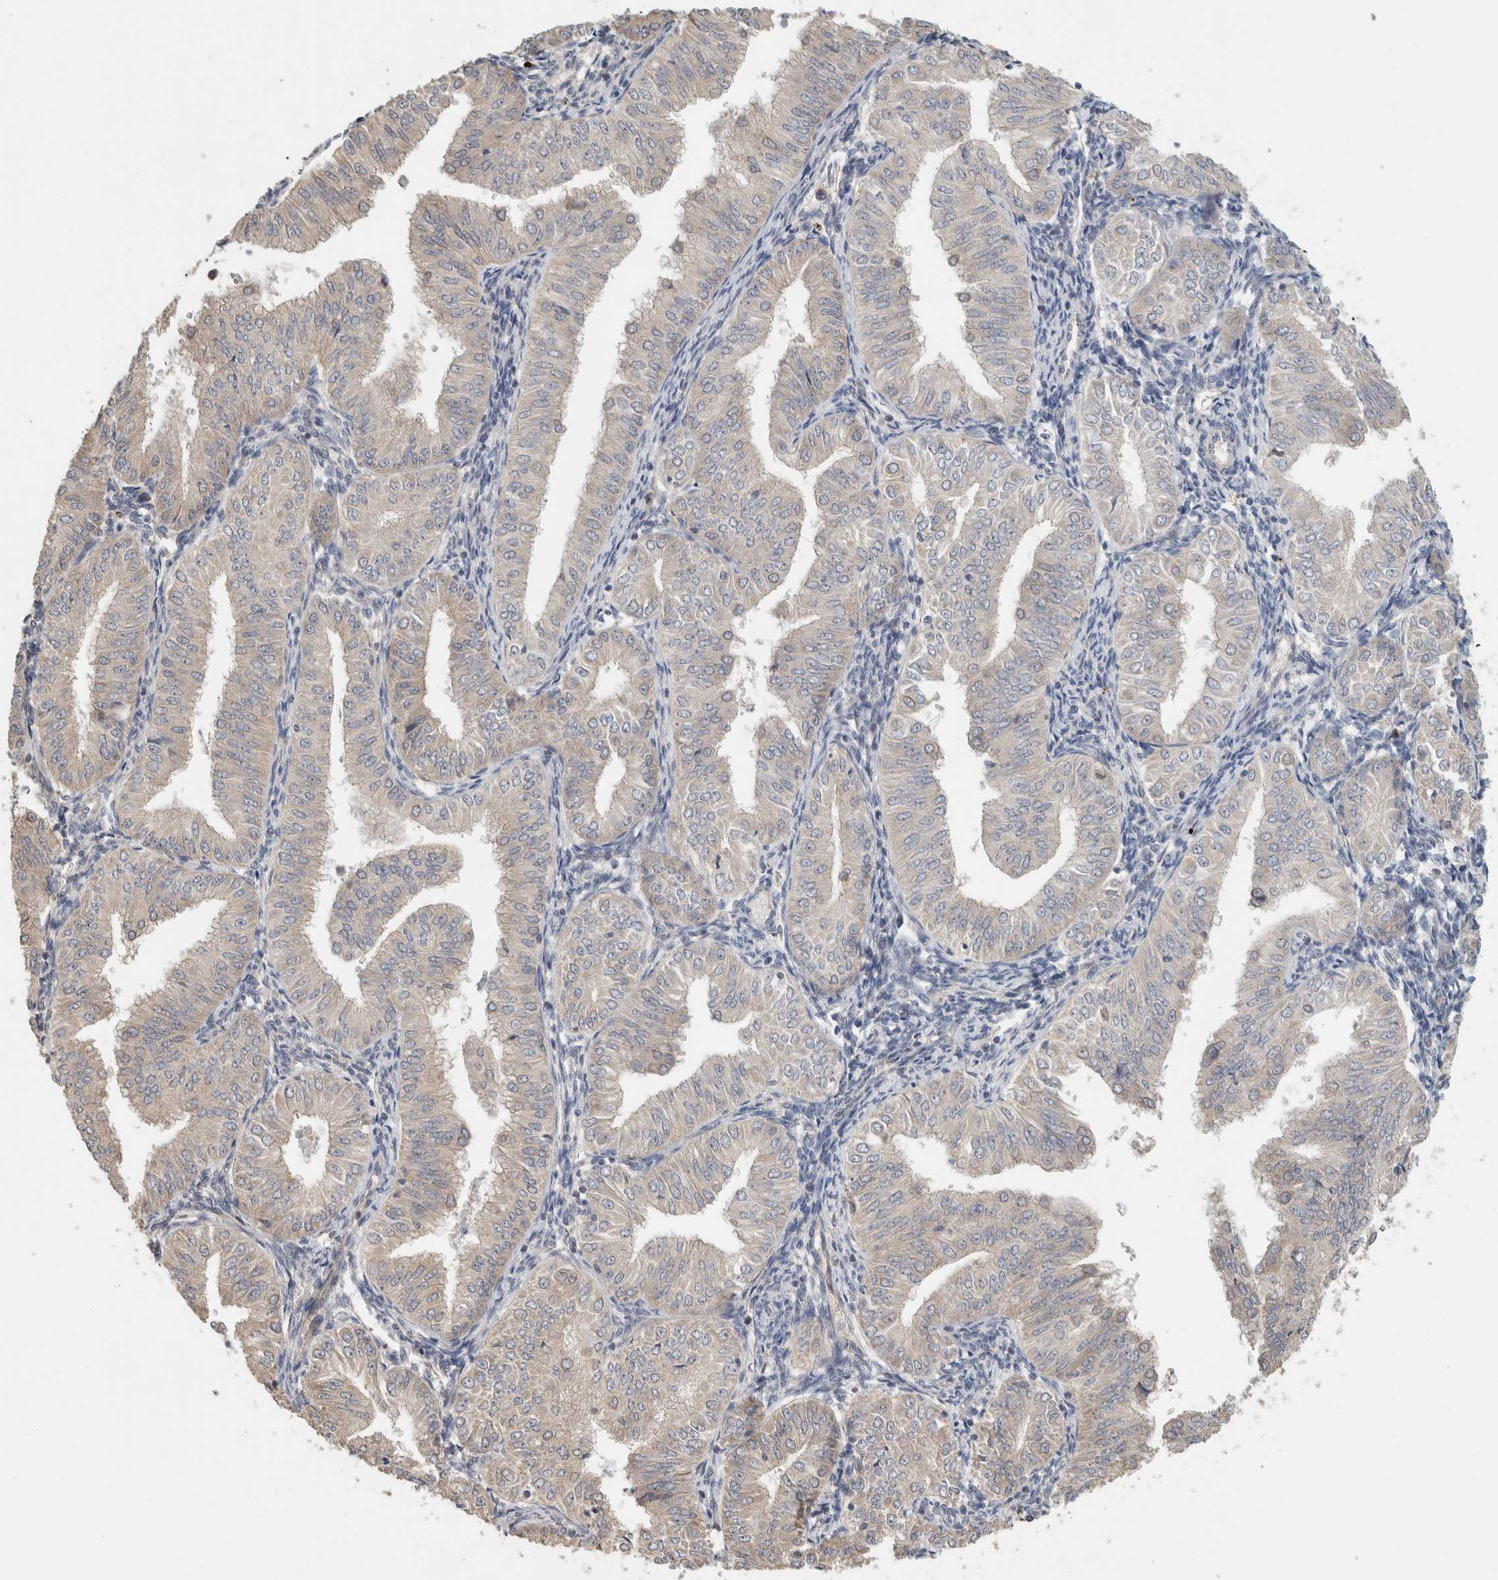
{"staining": {"intensity": "weak", "quantity": "25%-75%", "location": "cytoplasmic/membranous"}, "tissue": "endometrial cancer", "cell_type": "Tumor cells", "image_type": "cancer", "snomed": [{"axis": "morphology", "description": "Normal tissue, NOS"}, {"axis": "morphology", "description": "Adenocarcinoma, NOS"}, {"axis": "topography", "description": "Endometrium"}], "caption": "Endometrial cancer (adenocarcinoma) stained with a protein marker exhibits weak staining in tumor cells.", "gene": "PUM1", "patient": {"sex": "female", "age": 53}}